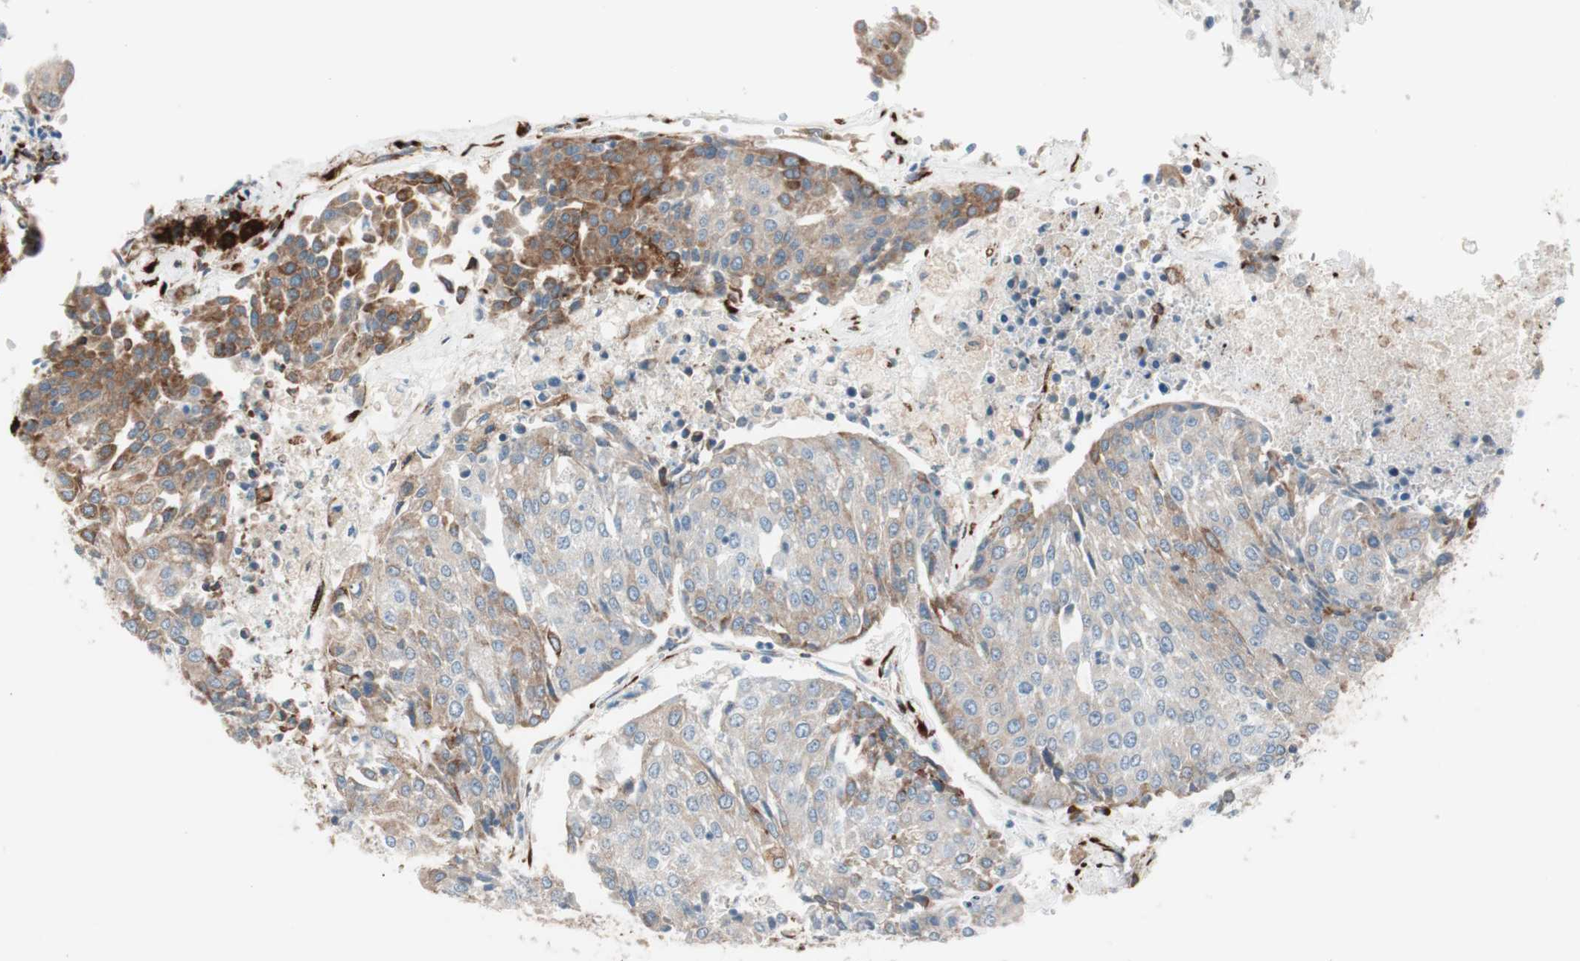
{"staining": {"intensity": "moderate", "quantity": ">75%", "location": "cytoplasmic/membranous"}, "tissue": "urothelial cancer", "cell_type": "Tumor cells", "image_type": "cancer", "snomed": [{"axis": "morphology", "description": "Urothelial carcinoma, High grade"}, {"axis": "topography", "description": "Urinary bladder"}], "caption": "Immunohistochemistry image of neoplastic tissue: human high-grade urothelial carcinoma stained using immunohistochemistry displays medium levels of moderate protein expression localized specifically in the cytoplasmic/membranous of tumor cells, appearing as a cytoplasmic/membranous brown color.", "gene": "P4HTM", "patient": {"sex": "female", "age": 85}}